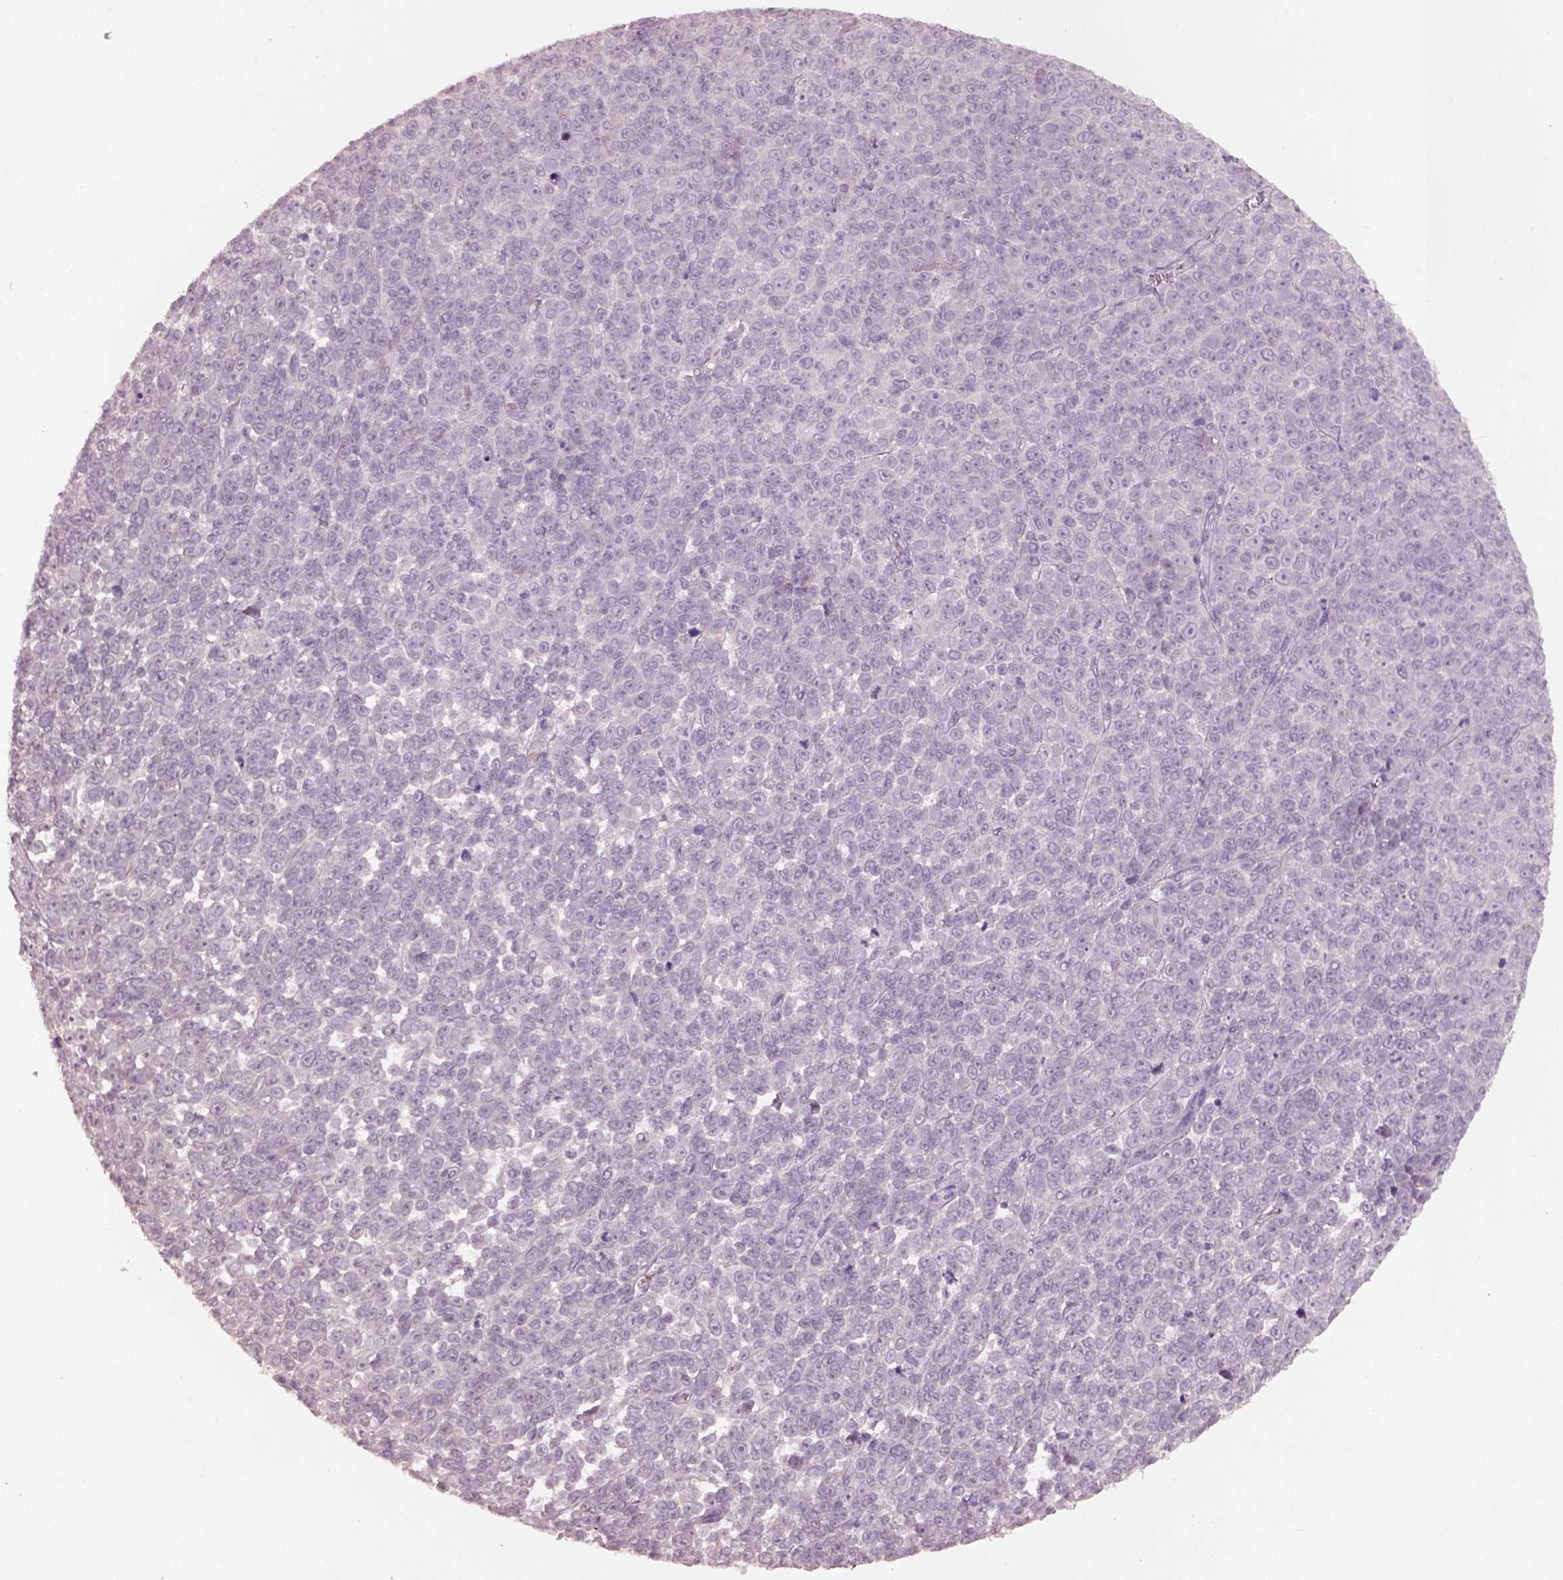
{"staining": {"intensity": "negative", "quantity": "none", "location": "none"}, "tissue": "melanoma", "cell_type": "Tumor cells", "image_type": "cancer", "snomed": [{"axis": "morphology", "description": "Malignant melanoma, NOS"}, {"axis": "topography", "description": "Skin"}], "caption": "High power microscopy histopathology image of an immunohistochemistry image of melanoma, revealing no significant positivity in tumor cells. The staining was performed using DAB to visualize the protein expression in brown, while the nuclei were stained in blue with hematoxylin (Magnification: 20x).", "gene": "KCNIP3", "patient": {"sex": "female", "age": 95}}